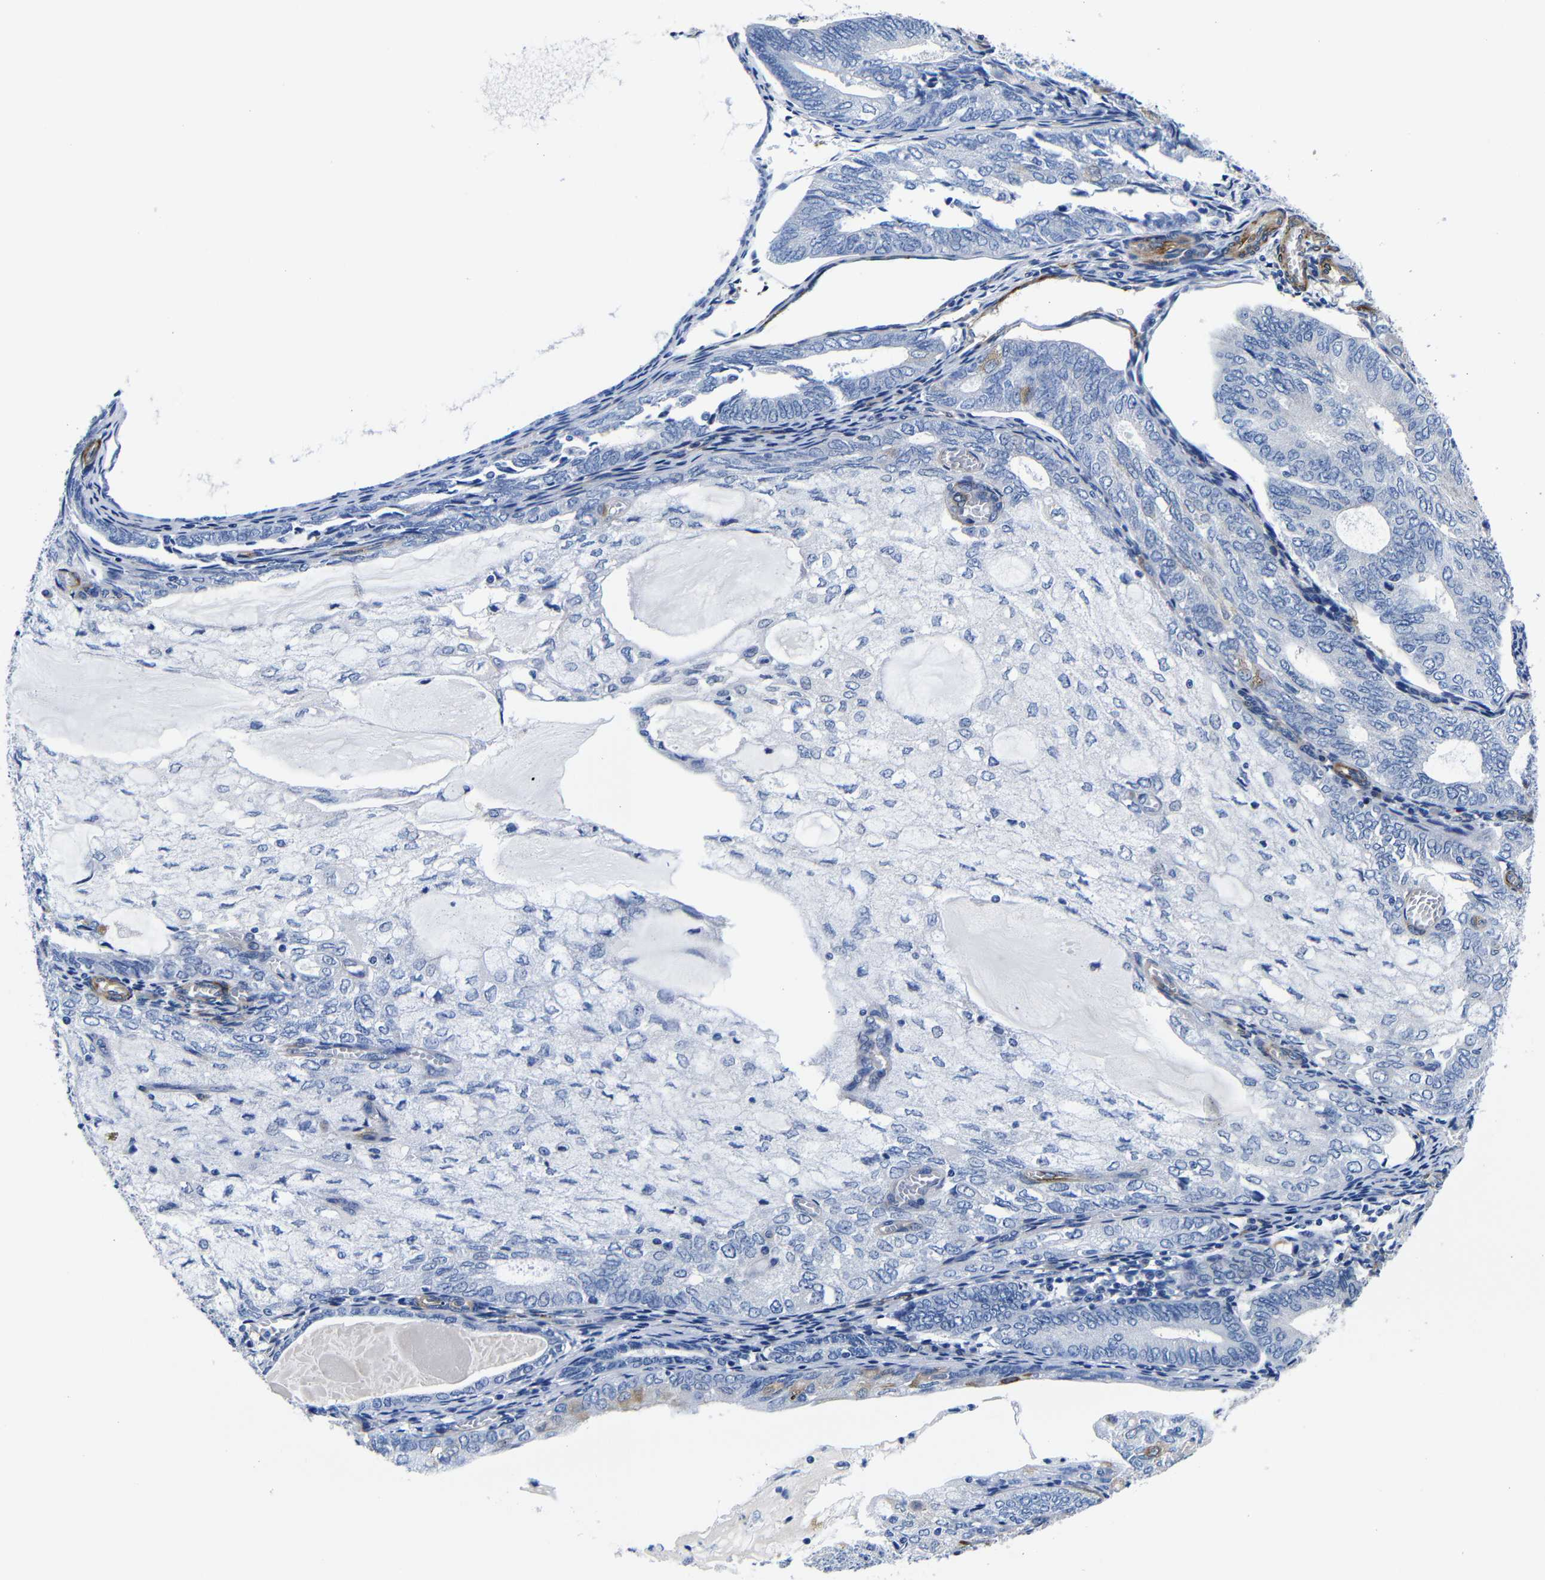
{"staining": {"intensity": "moderate", "quantity": "<25%", "location": "cytoplasmic/membranous"}, "tissue": "endometrial cancer", "cell_type": "Tumor cells", "image_type": "cancer", "snomed": [{"axis": "morphology", "description": "Adenocarcinoma, NOS"}, {"axis": "topography", "description": "Endometrium"}], "caption": "Human adenocarcinoma (endometrial) stained with a protein marker displays moderate staining in tumor cells.", "gene": "LRIG1", "patient": {"sex": "female", "age": 81}}